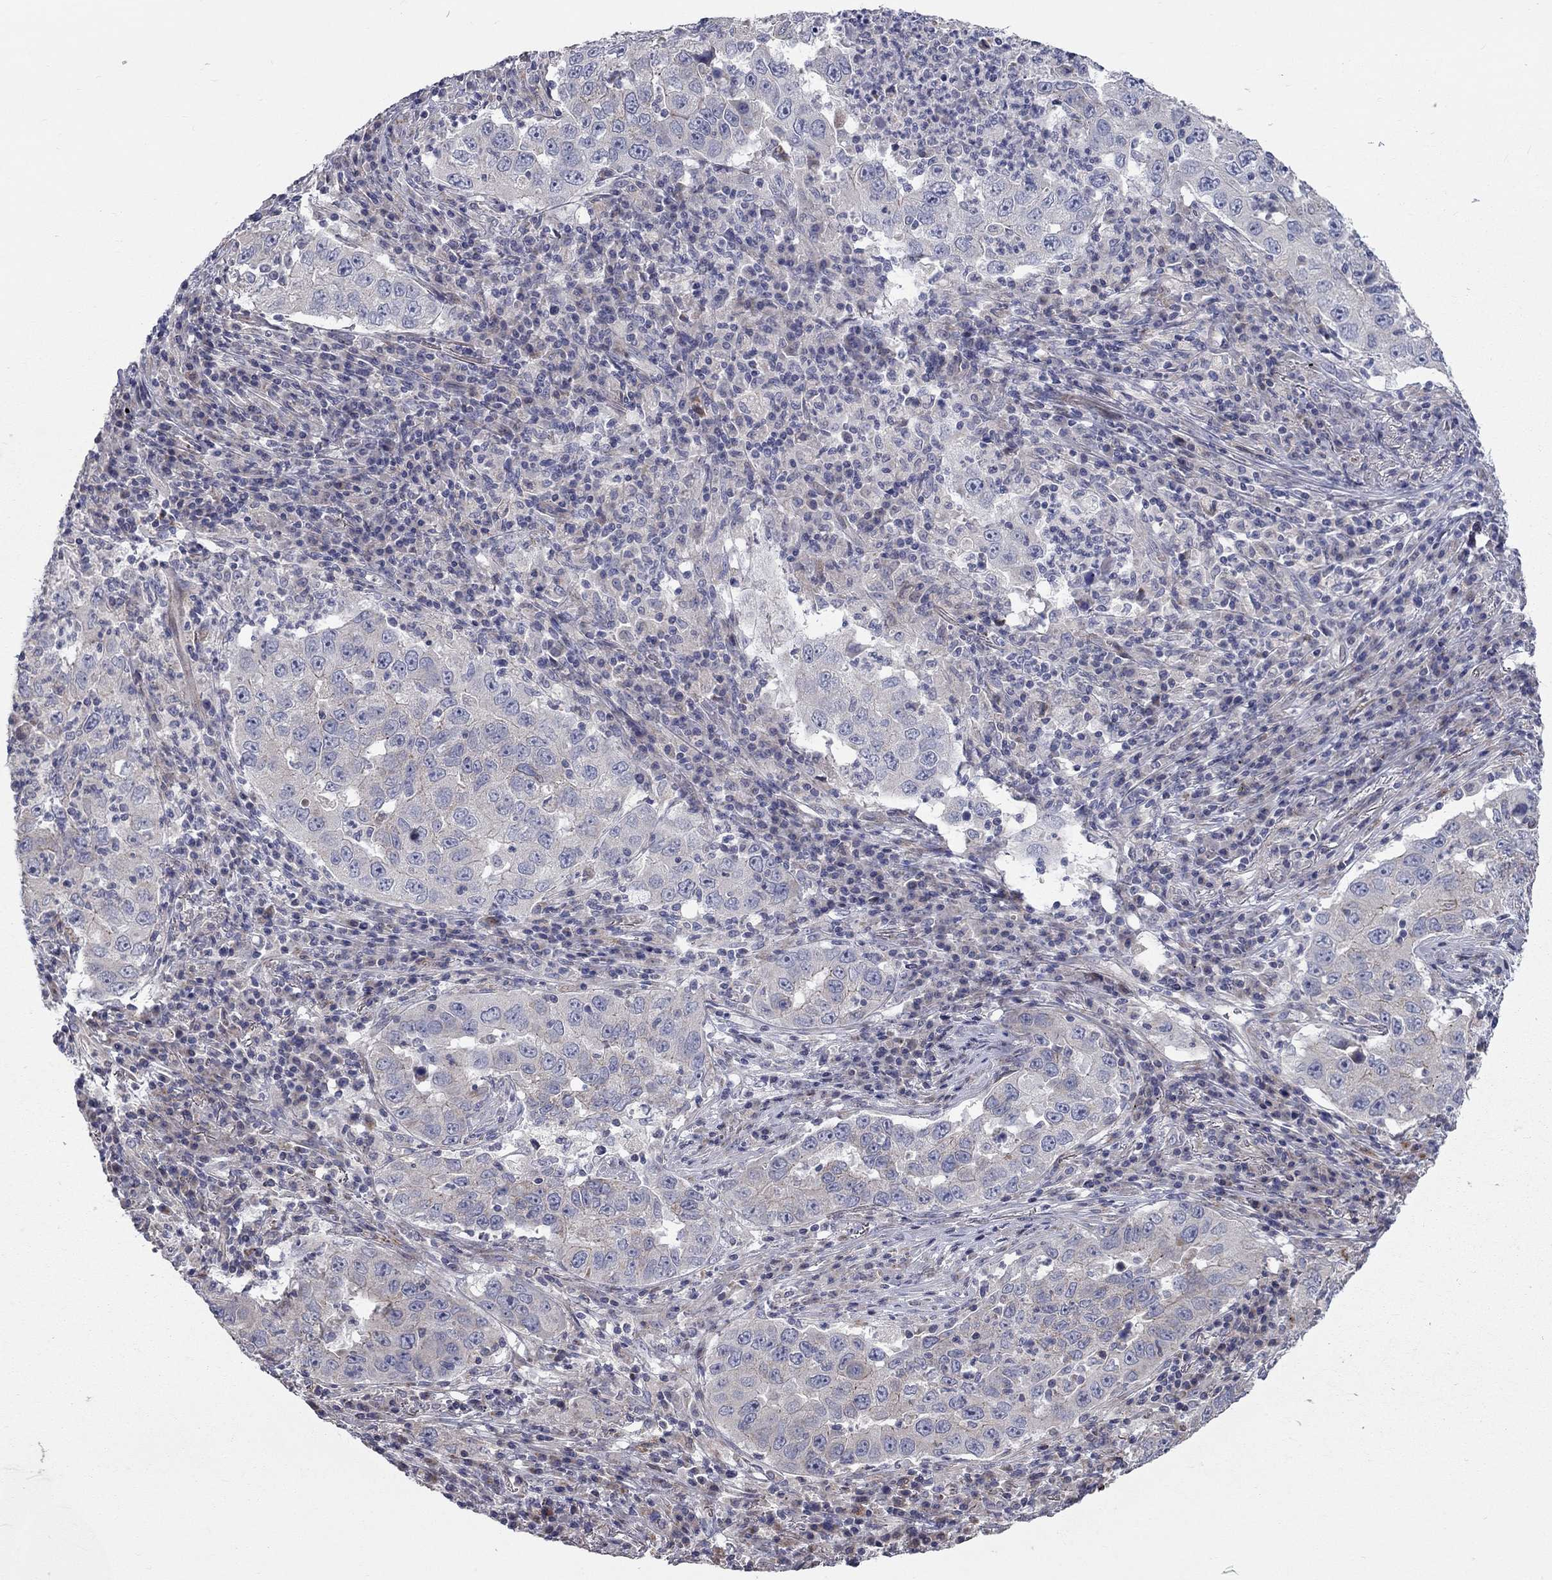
{"staining": {"intensity": "negative", "quantity": "none", "location": "none"}, "tissue": "lung cancer", "cell_type": "Tumor cells", "image_type": "cancer", "snomed": [{"axis": "morphology", "description": "Adenocarcinoma, NOS"}, {"axis": "topography", "description": "Lung"}], "caption": "Protein analysis of lung cancer reveals no significant positivity in tumor cells.", "gene": "KANSL1L", "patient": {"sex": "male", "age": 73}}